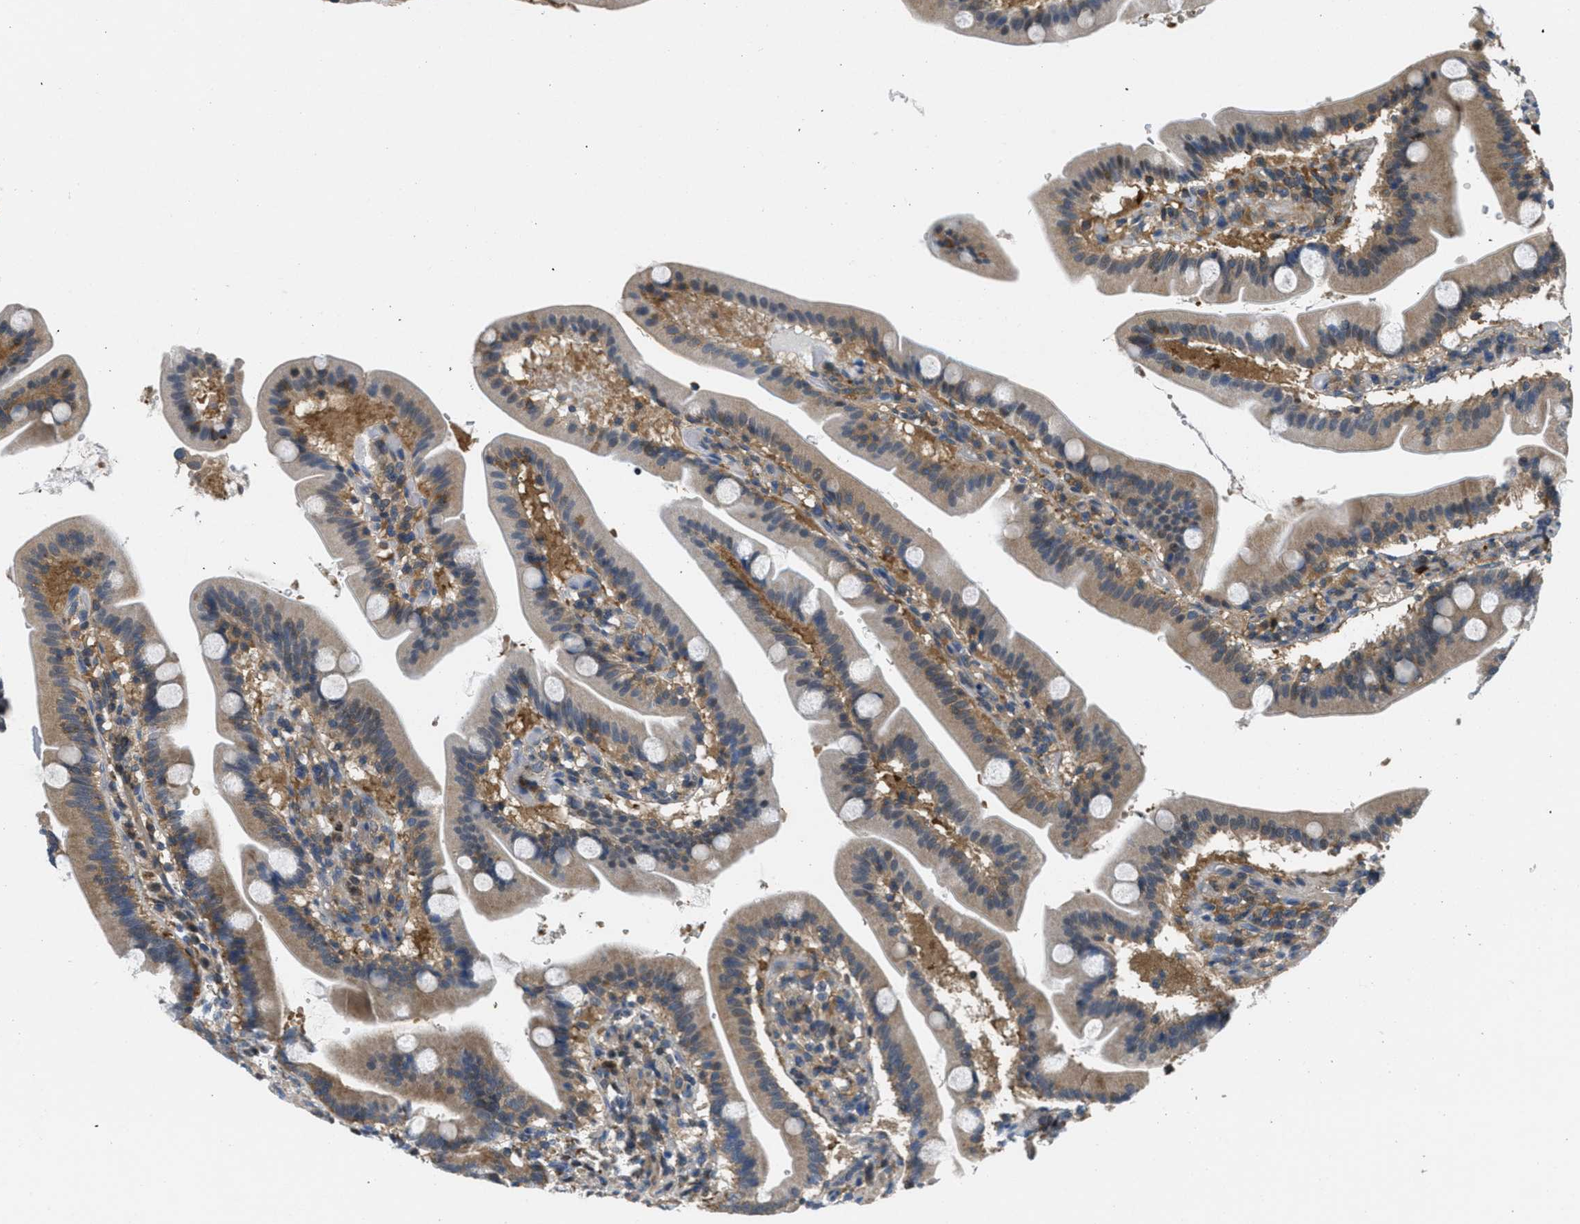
{"staining": {"intensity": "moderate", "quantity": ">75%", "location": "cytoplasmic/membranous"}, "tissue": "duodenum", "cell_type": "Glandular cells", "image_type": "normal", "snomed": [{"axis": "morphology", "description": "Normal tissue, NOS"}, {"axis": "topography", "description": "Duodenum"}], "caption": "Duodenum stained with IHC reveals moderate cytoplasmic/membranous positivity in about >75% of glandular cells.", "gene": "PIP5K1C", "patient": {"sex": "male", "age": 54}}